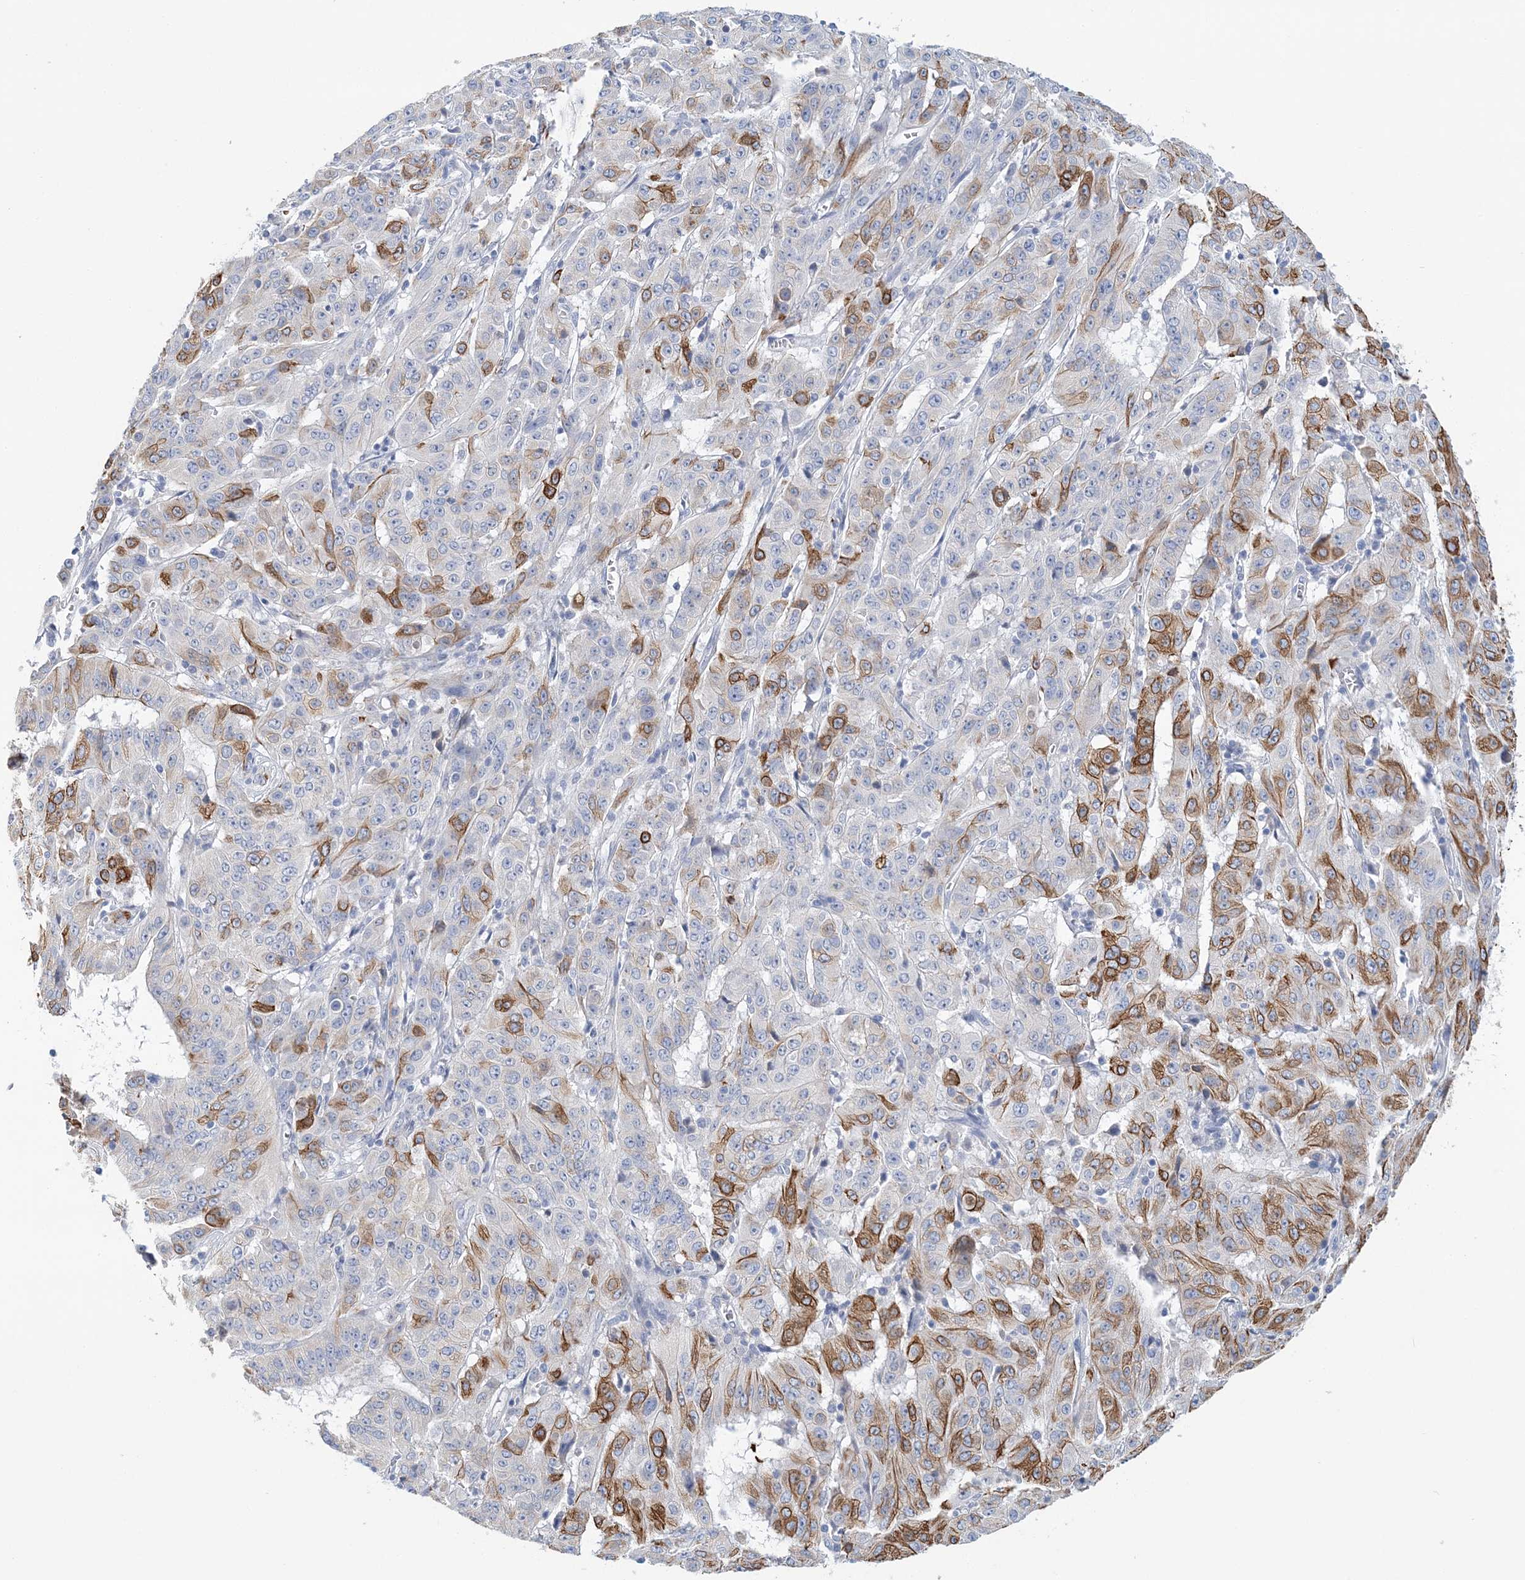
{"staining": {"intensity": "moderate", "quantity": "25%-75%", "location": "cytoplasmic/membranous"}, "tissue": "pancreatic cancer", "cell_type": "Tumor cells", "image_type": "cancer", "snomed": [{"axis": "morphology", "description": "Adenocarcinoma, NOS"}, {"axis": "topography", "description": "Pancreas"}], "caption": "A brown stain labels moderate cytoplasmic/membranous staining of a protein in human pancreatic adenocarcinoma tumor cells. The protein is shown in brown color, while the nuclei are stained blue.", "gene": "LRRIQ4", "patient": {"sex": "male", "age": 63}}